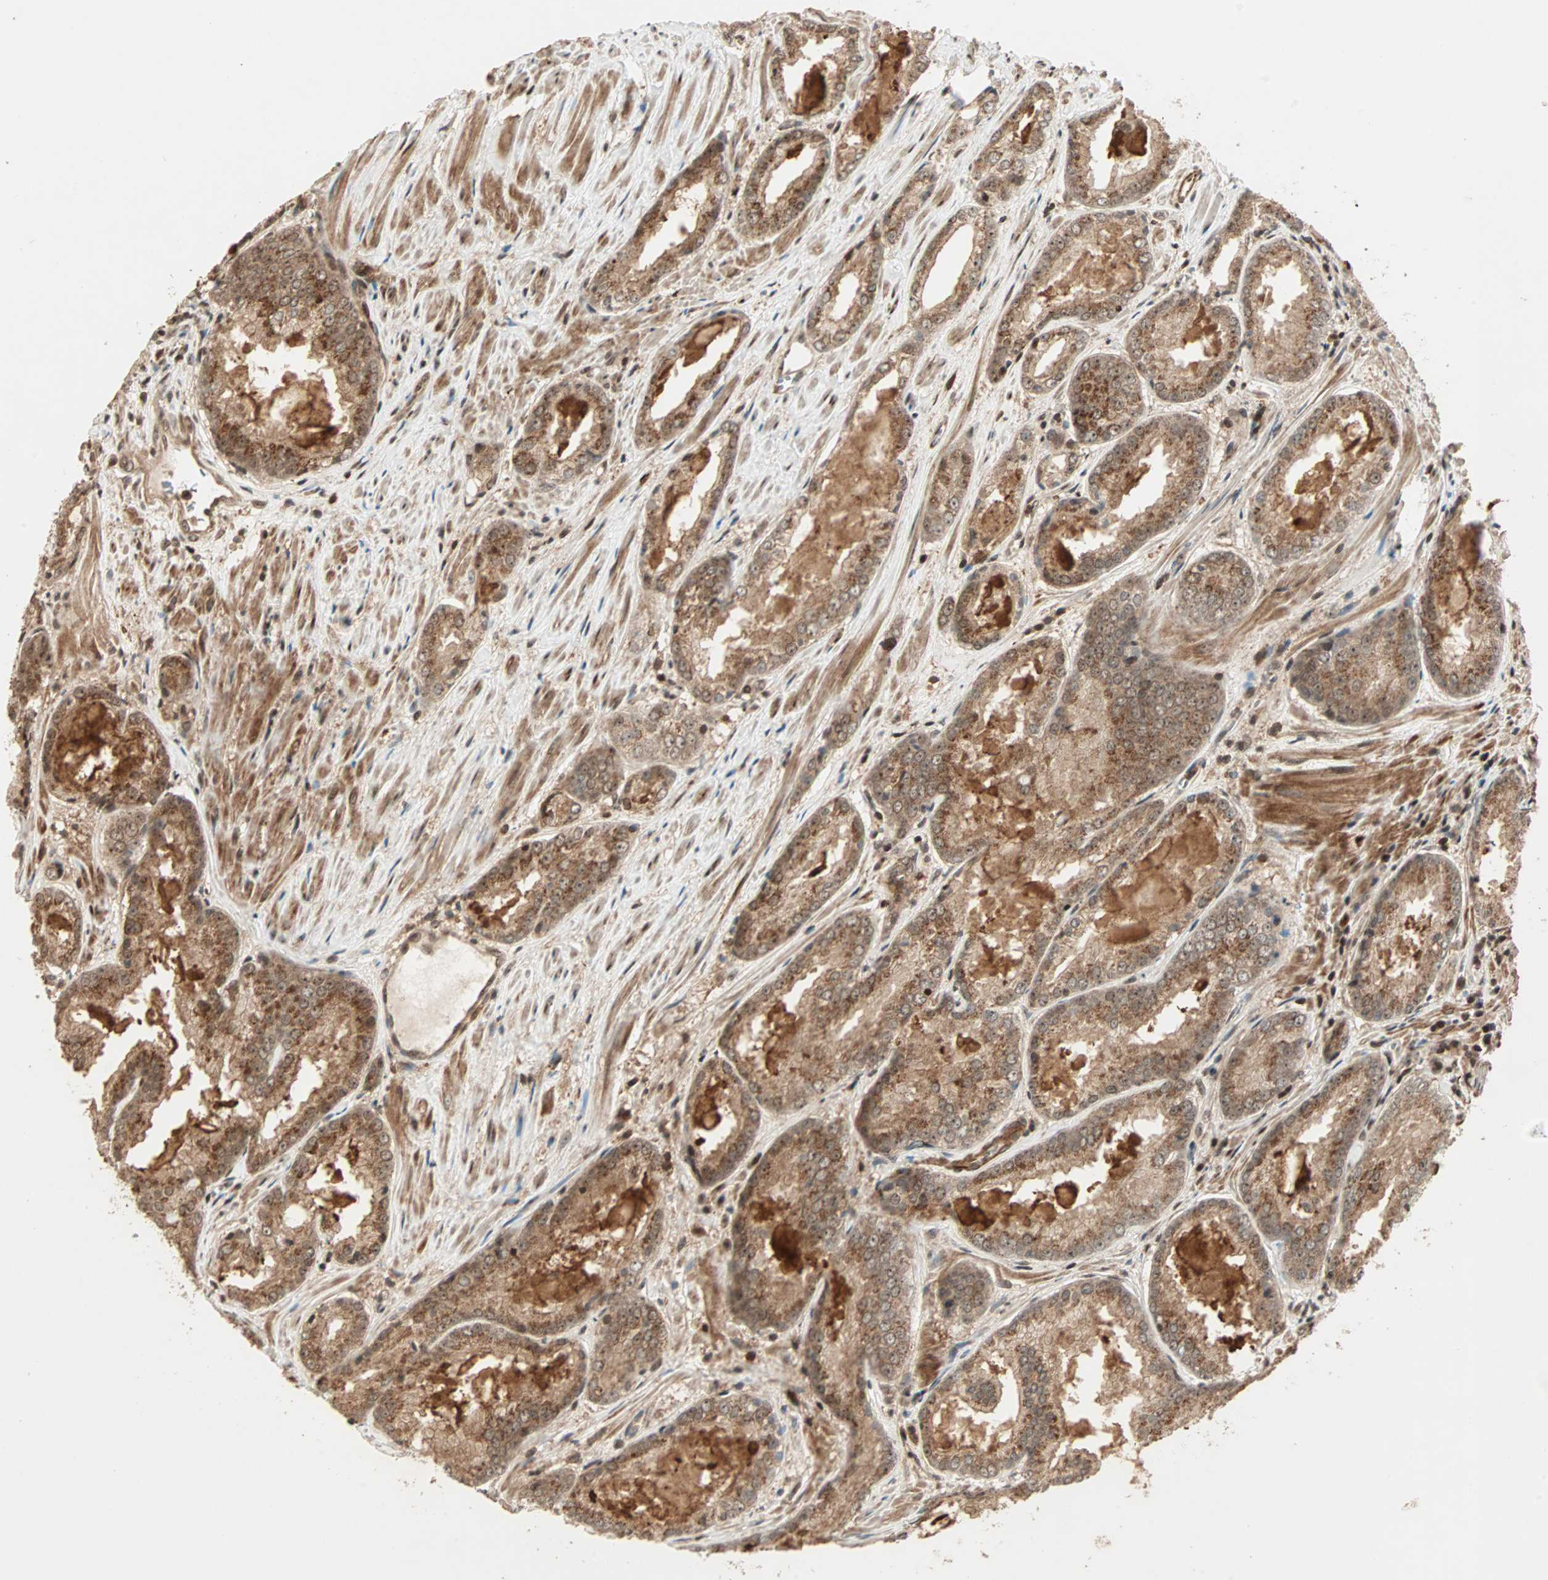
{"staining": {"intensity": "strong", "quantity": ">75%", "location": "cytoplasmic/membranous,nuclear"}, "tissue": "prostate cancer", "cell_type": "Tumor cells", "image_type": "cancer", "snomed": [{"axis": "morphology", "description": "Adenocarcinoma, Low grade"}, {"axis": "topography", "description": "Prostate"}], "caption": "Immunohistochemistry (IHC) histopathology image of neoplastic tissue: prostate cancer (low-grade adenocarcinoma) stained using immunohistochemistry (IHC) shows high levels of strong protein expression localized specifically in the cytoplasmic/membranous and nuclear of tumor cells, appearing as a cytoplasmic/membranous and nuclear brown color.", "gene": "ZBED9", "patient": {"sex": "male", "age": 64}}